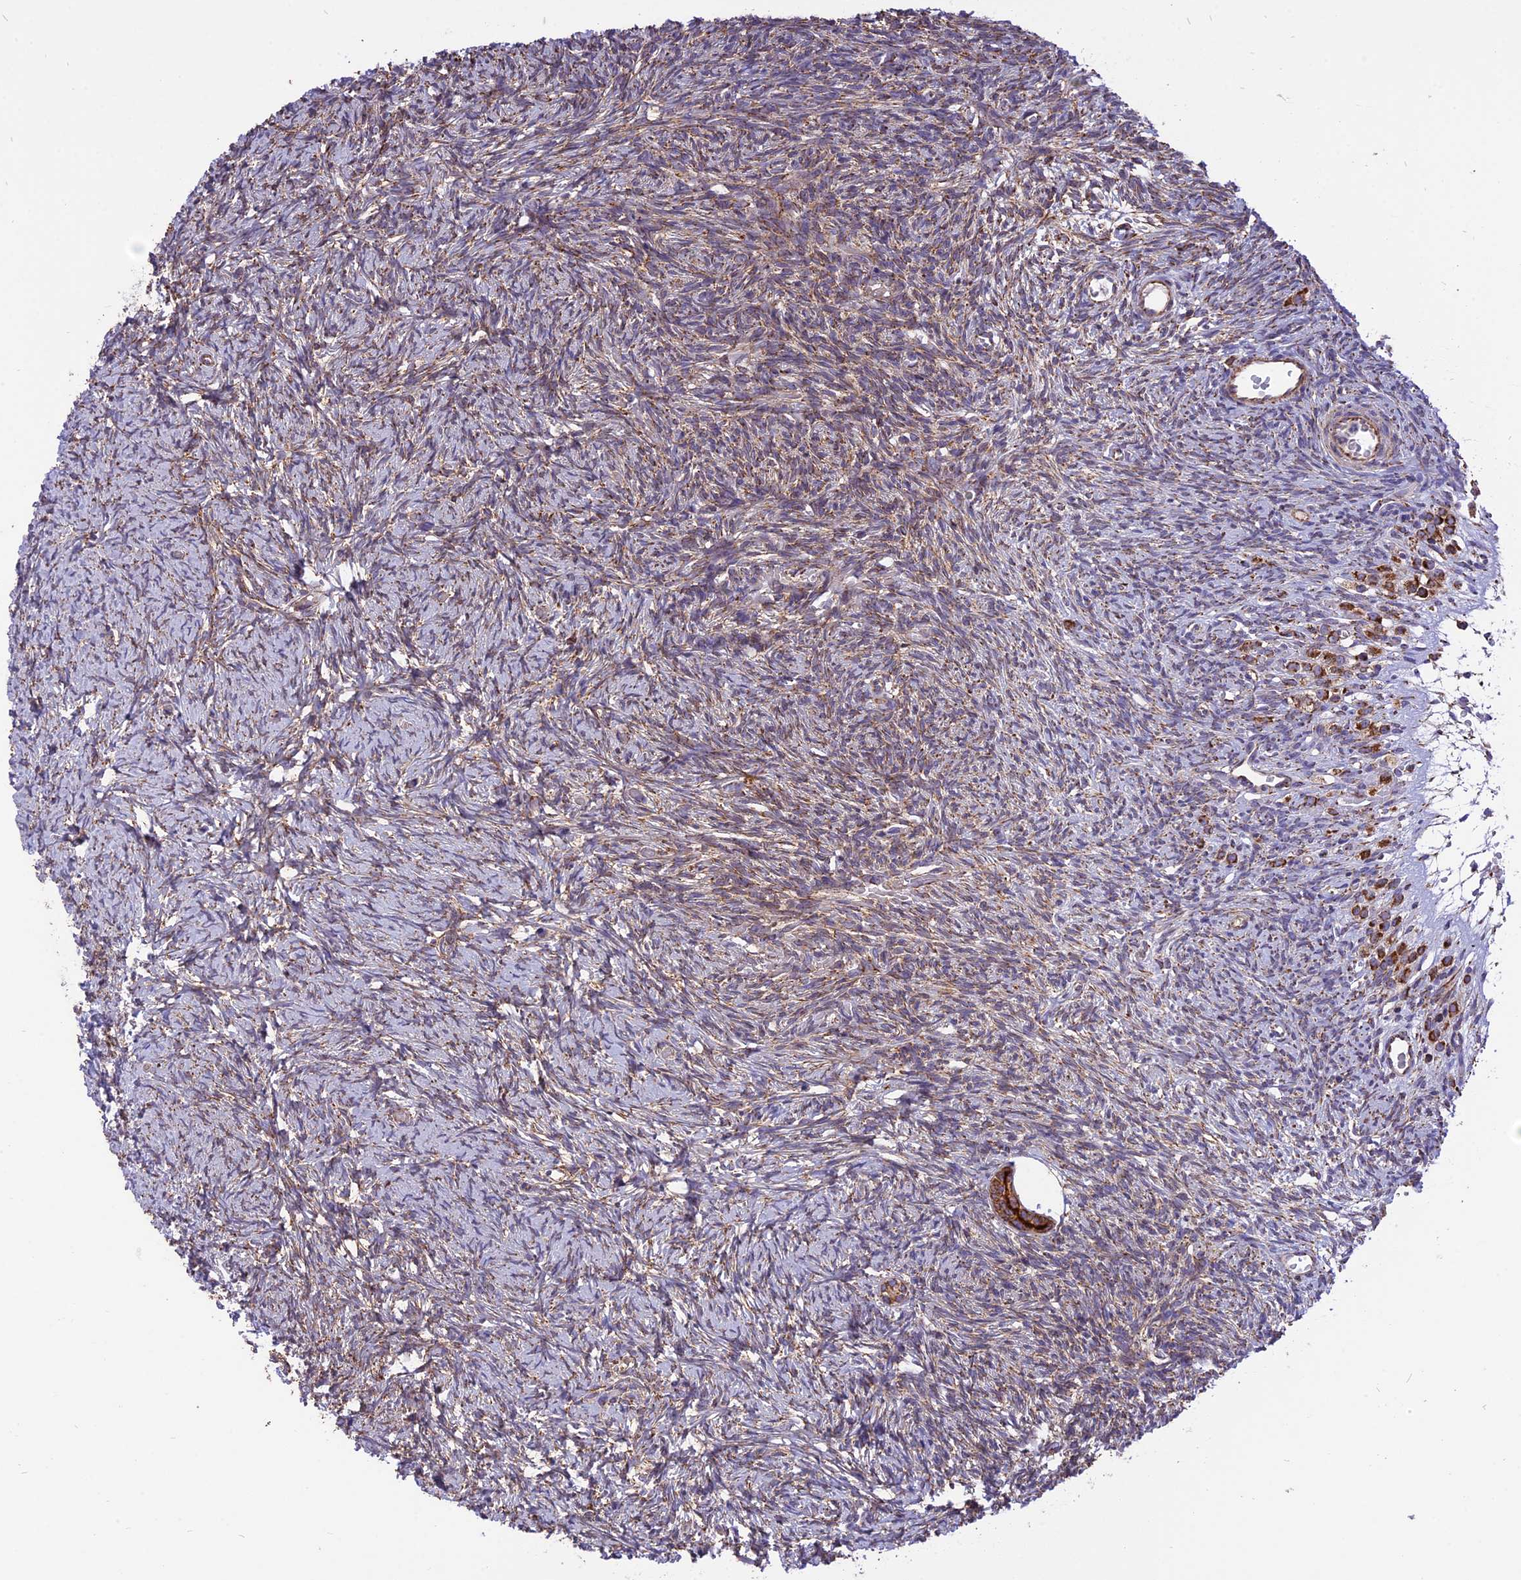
{"staining": {"intensity": "strong", "quantity": ">75%", "location": "cytoplasmic/membranous"}, "tissue": "ovary", "cell_type": "Follicle cells", "image_type": "normal", "snomed": [{"axis": "morphology", "description": "Normal tissue, NOS"}, {"axis": "topography", "description": "Ovary"}], "caption": "This image displays immunohistochemistry (IHC) staining of benign ovary, with high strong cytoplasmic/membranous positivity in approximately >75% of follicle cells.", "gene": "TTC4", "patient": {"sex": "female", "age": 39}}